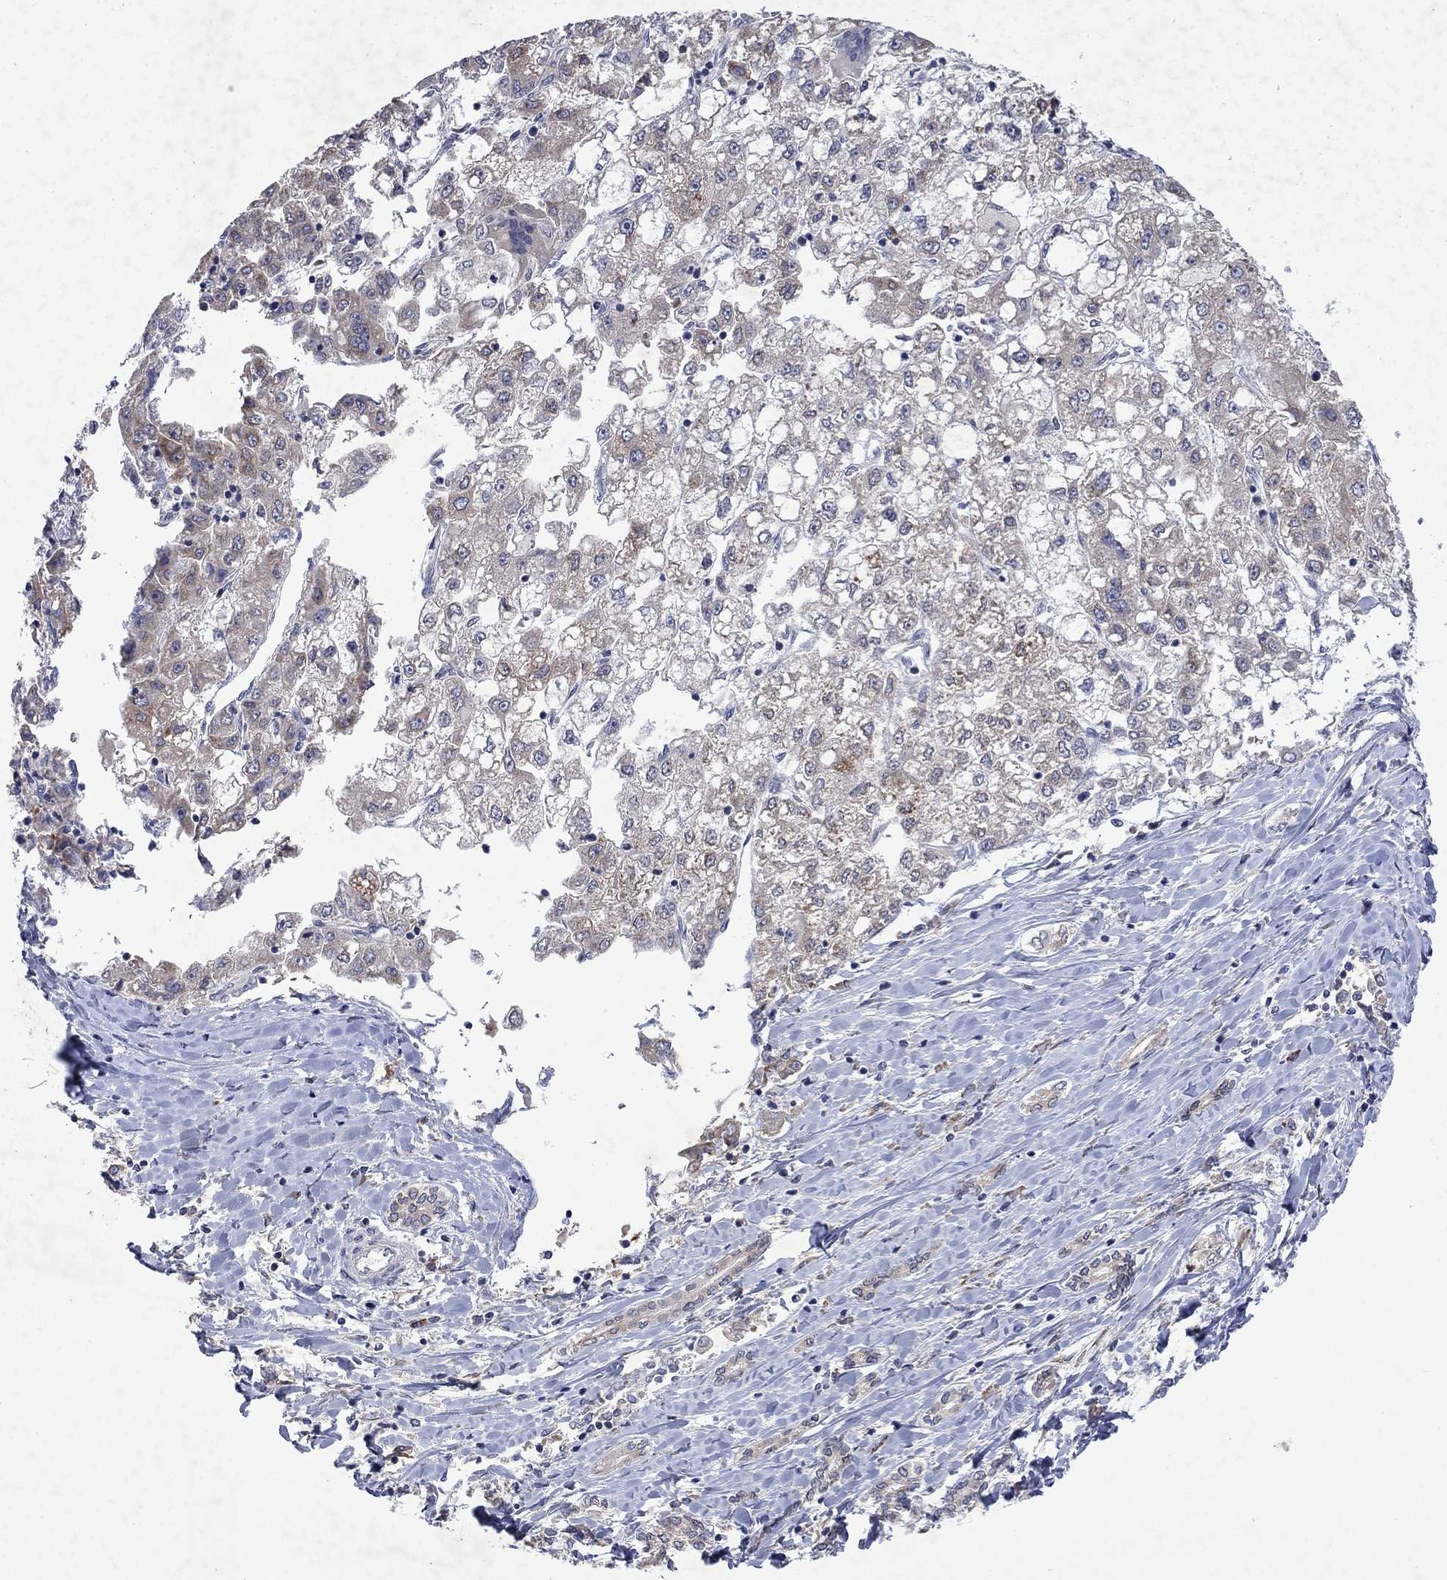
{"staining": {"intensity": "negative", "quantity": "none", "location": "none"}, "tissue": "liver cancer", "cell_type": "Tumor cells", "image_type": "cancer", "snomed": [{"axis": "morphology", "description": "Carcinoma, Hepatocellular, NOS"}, {"axis": "topography", "description": "Liver"}], "caption": "A micrograph of human hepatocellular carcinoma (liver) is negative for staining in tumor cells.", "gene": "TMEM97", "patient": {"sex": "male", "age": 40}}